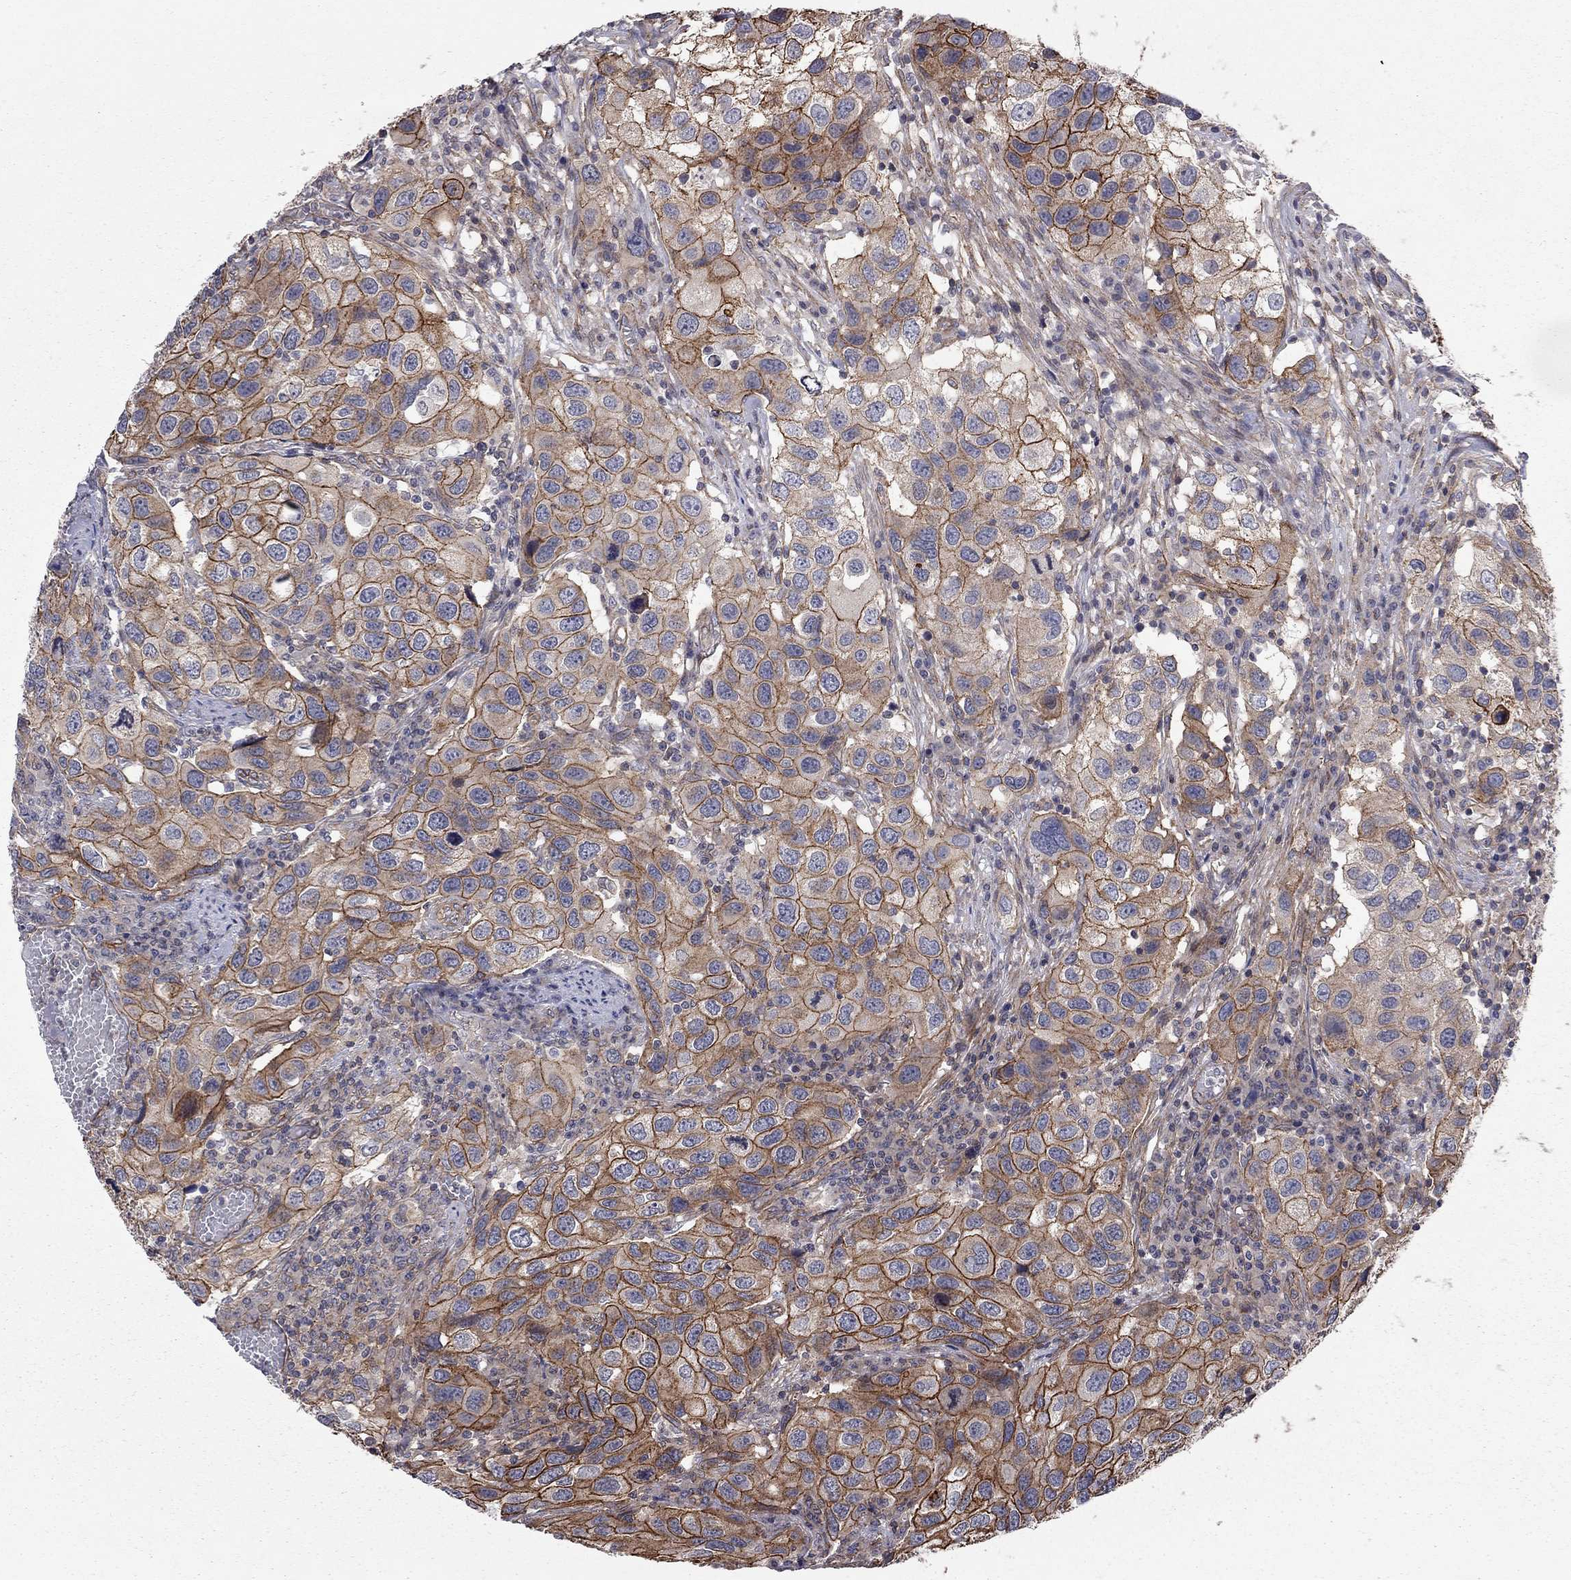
{"staining": {"intensity": "strong", "quantity": "25%-75%", "location": "cytoplasmic/membranous"}, "tissue": "urothelial cancer", "cell_type": "Tumor cells", "image_type": "cancer", "snomed": [{"axis": "morphology", "description": "Urothelial carcinoma, High grade"}, {"axis": "topography", "description": "Urinary bladder"}], "caption": "Protein expression by immunohistochemistry (IHC) reveals strong cytoplasmic/membranous expression in about 25%-75% of tumor cells in urothelial carcinoma (high-grade). (Stains: DAB in brown, nuclei in blue, Microscopy: brightfield microscopy at high magnification).", "gene": "RASEF", "patient": {"sex": "male", "age": 79}}